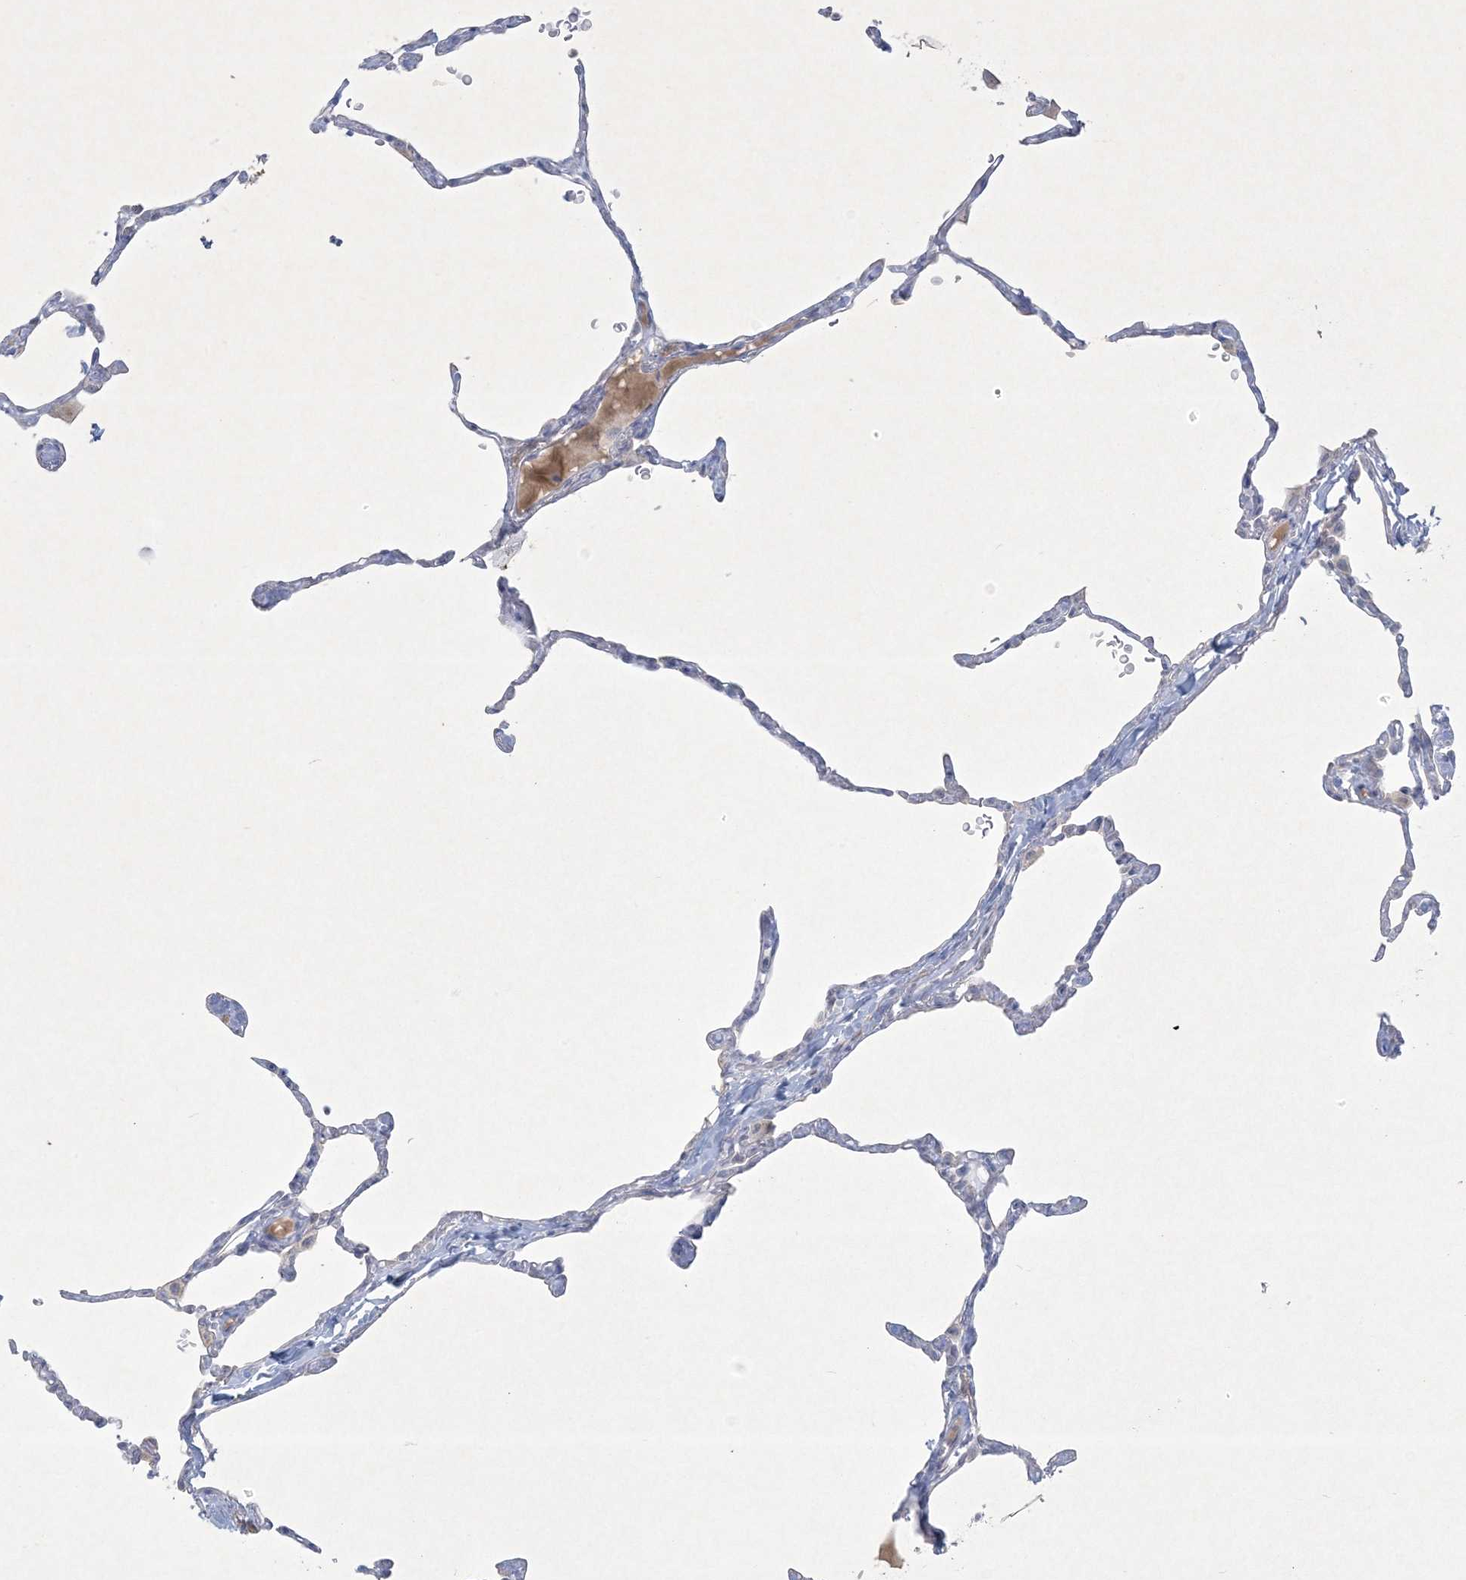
{"staining": {"intensity": "negative", "quantity": "none", "location": "none"}, "tissue": "lung", "cell_type": "Alveolar cells", "image_type": "normal", "snomed": [{"axis": "morphology", "description": "Normal tissue, NOS"}, {"axis": "topography", "description": "Lung"}], "caption": "The micrograph demonstrates no staining of alveolar cells in unremarkable lung. Nuclei are stained in blue.", "gene": "CCDC24", "patient": {"sex": "male", "age": 65}}